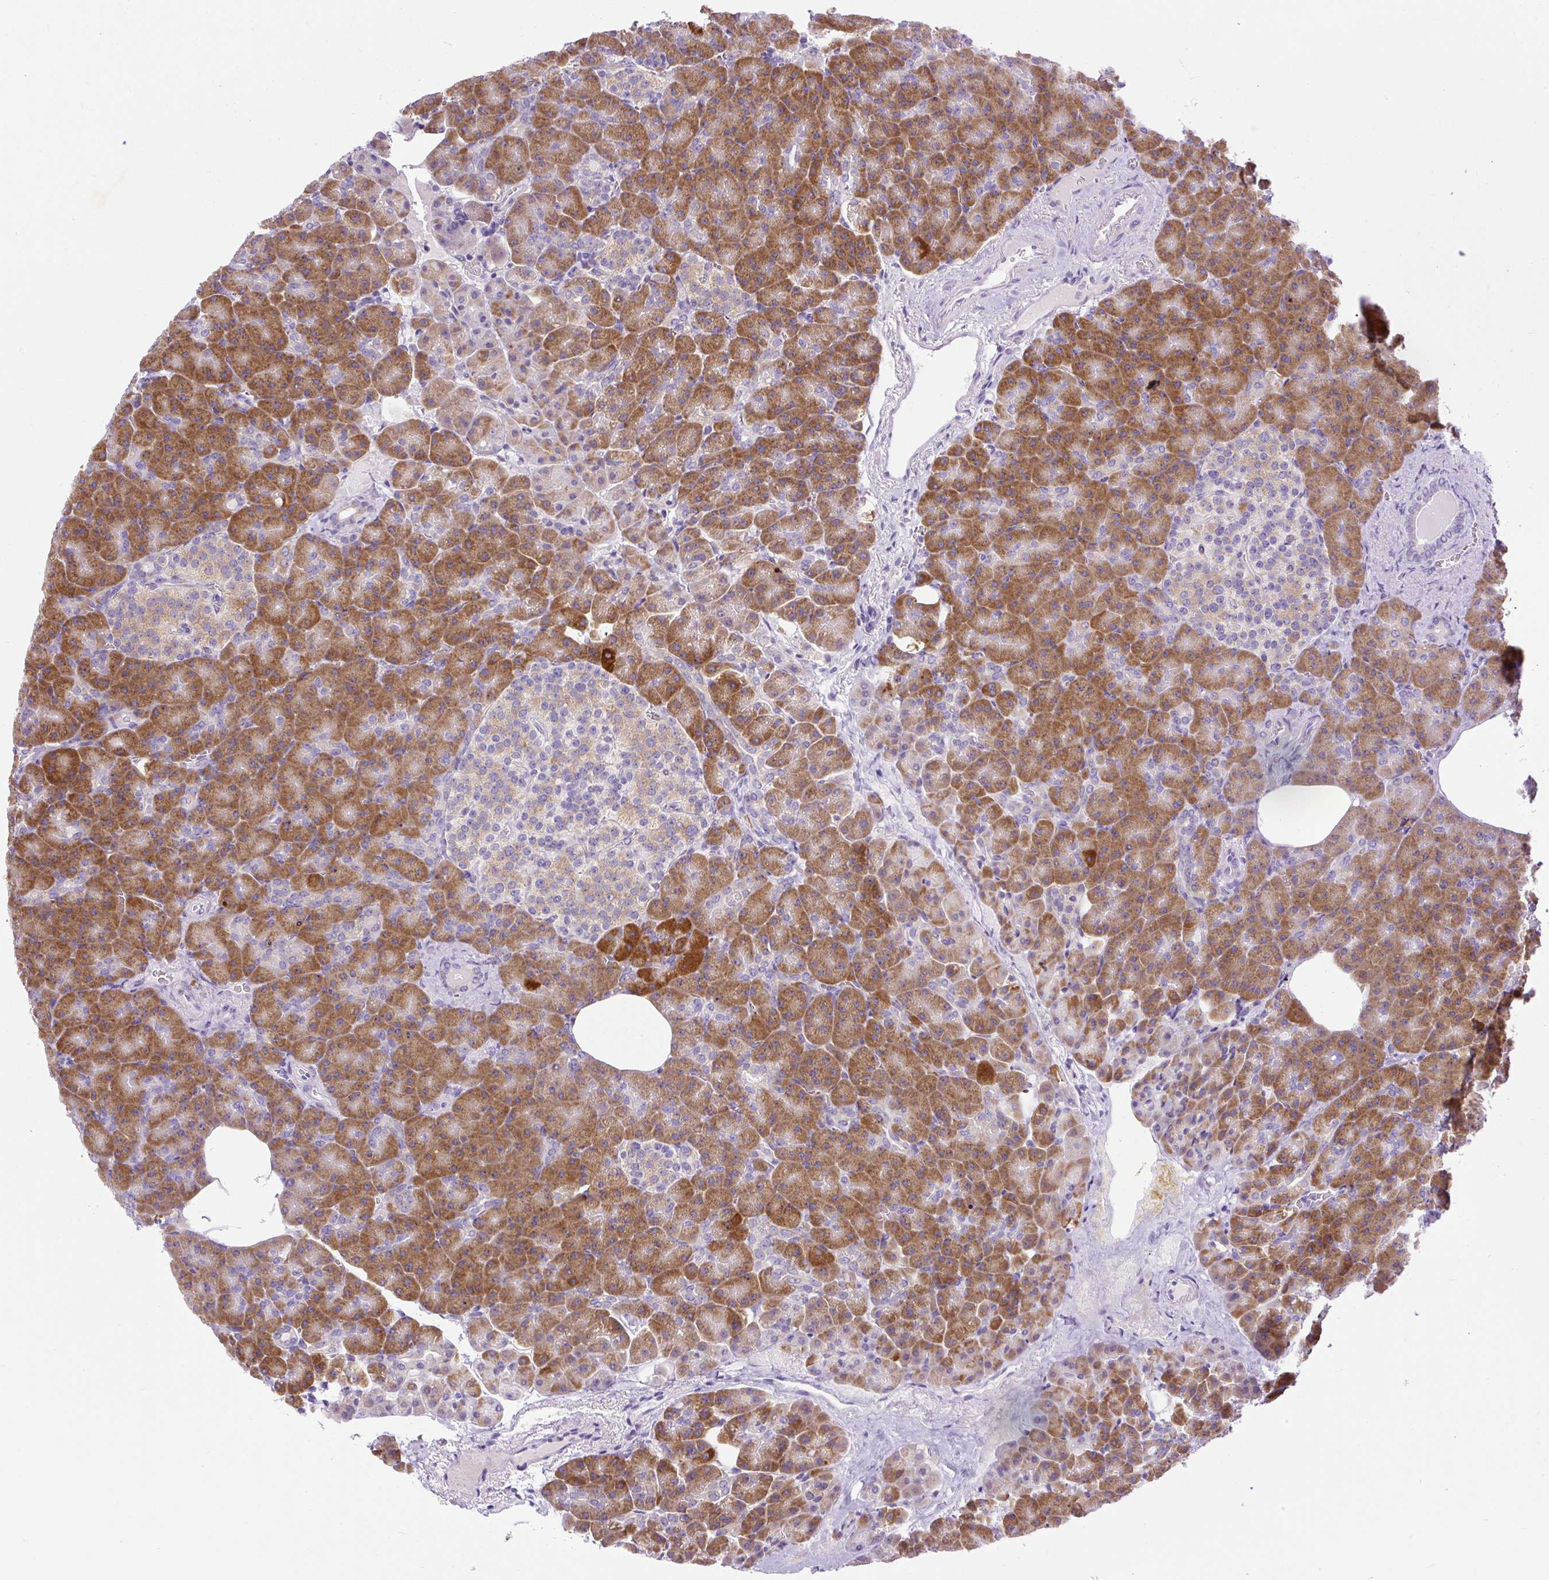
{"staining": {"intensity": "moderate", "quantity": ">75%", "location": "cytoplasmic/membranous"}, "tissue": "pancreas", "cell_type": "Exocrine glandular cells", "image_type": "normal", "snomed": [{"axis": "morphology", "description": "Normal tissue, NOS"}, {"axis": "topography", "description": "Pancreas"}], "caption": "High-magnification brightfield microscopy of normal pancreas stained with DAB (3,3'-diaminobenzidine) (brown) and counterstained with hematoxylin (blue). exocrine glandular cells exhibit moderate cytoplasmic/membranous expression is appreciated in about>75% of cells.", "gene": "SYBU", "patient": {"sex": "female", "age": 74}}